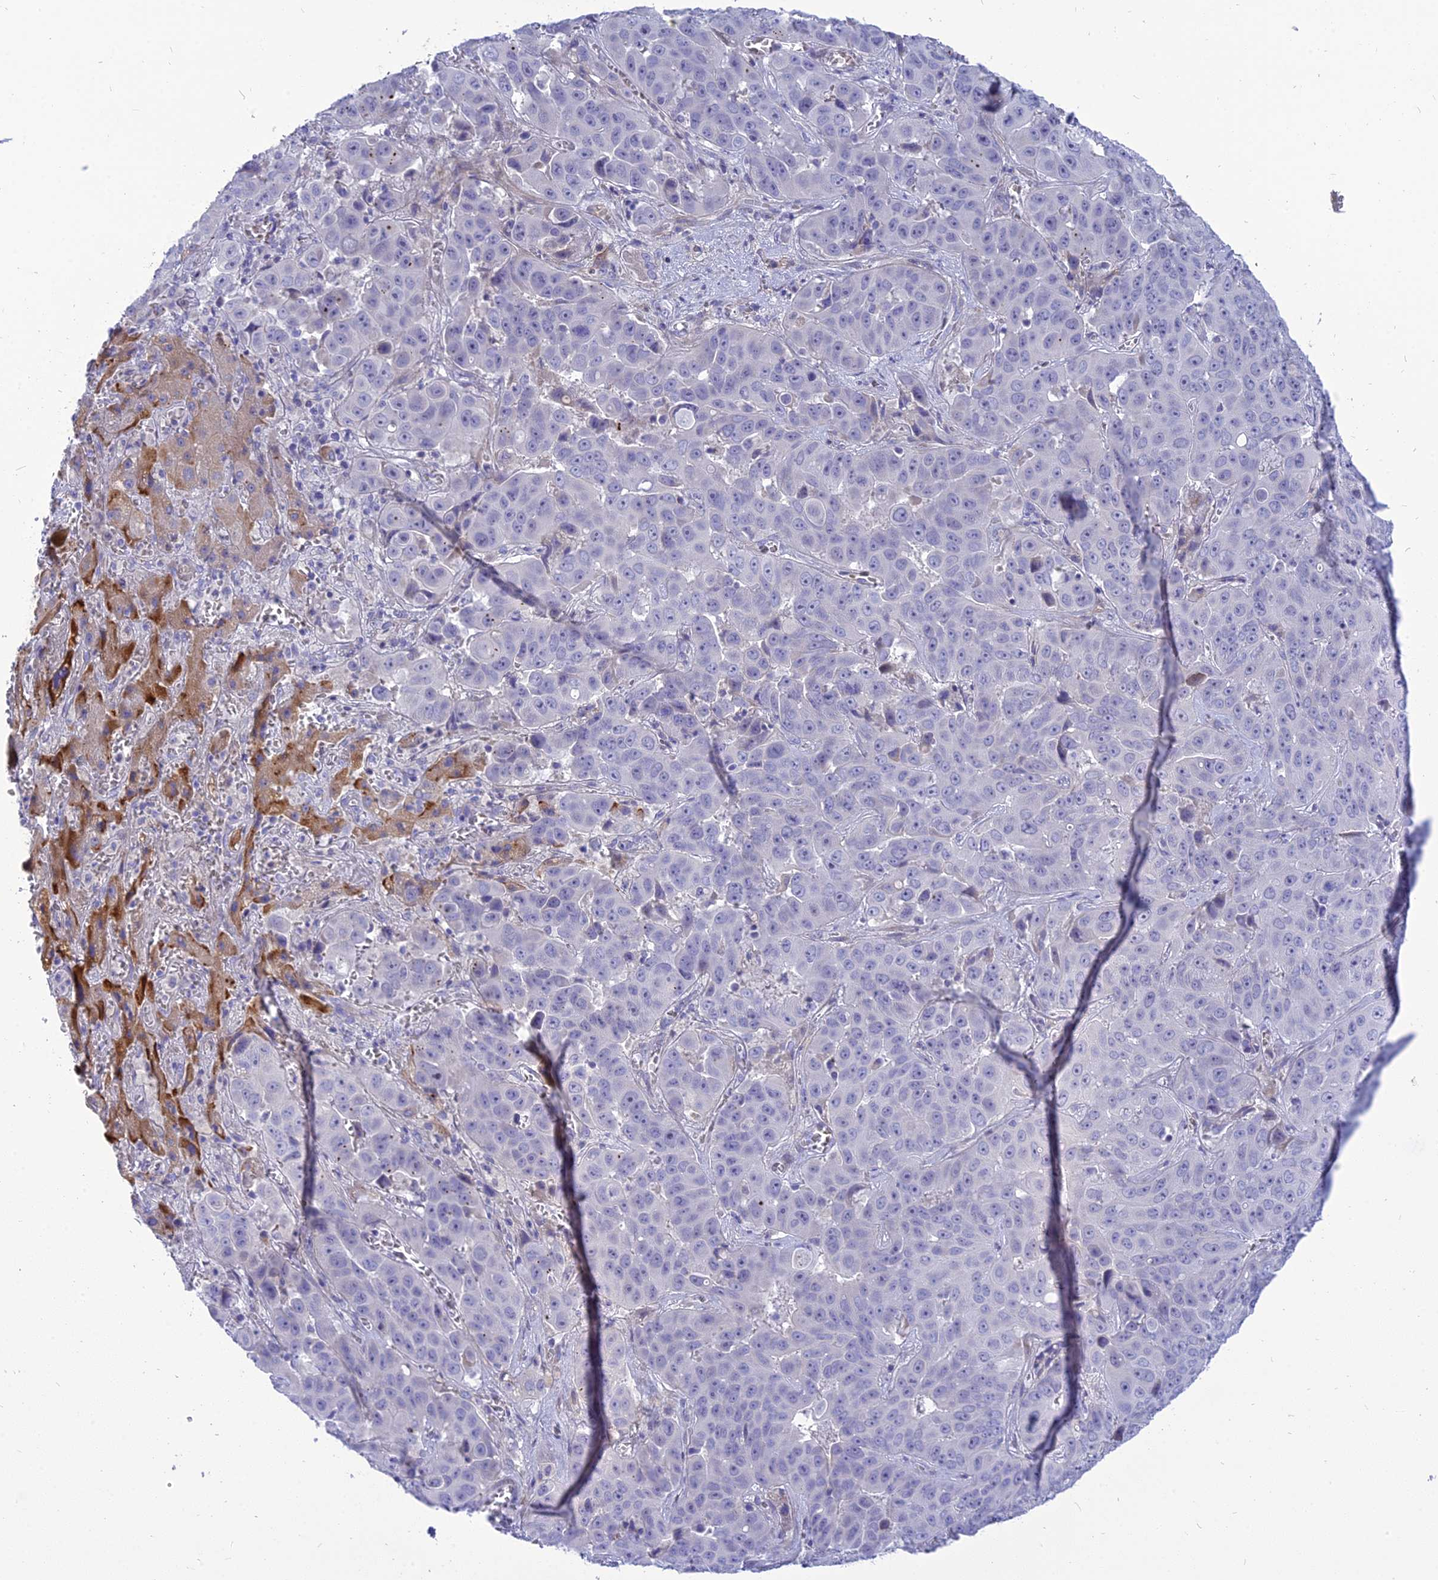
{"staining": {"intensity": "negative", "quantity": "none", "location": "none"}, "tissue": "liver cancer", "cell_type": "Tumor cells", "image_type": "cancer", "snomed": [{"axis": "morphology", "description": "Cholangiocarcinoma"}, {"axis": "topography", "description": "Liver"}], "caption": "High power microscopy photomicrograph of an immunohistochemistry (IHC) histopathology image of liver cancer (cholangiocarcinoma), revealing no significant expression in tumor cells.", "gene": "MBD3L1", "patient": {"sex": "female", "age": 52}}